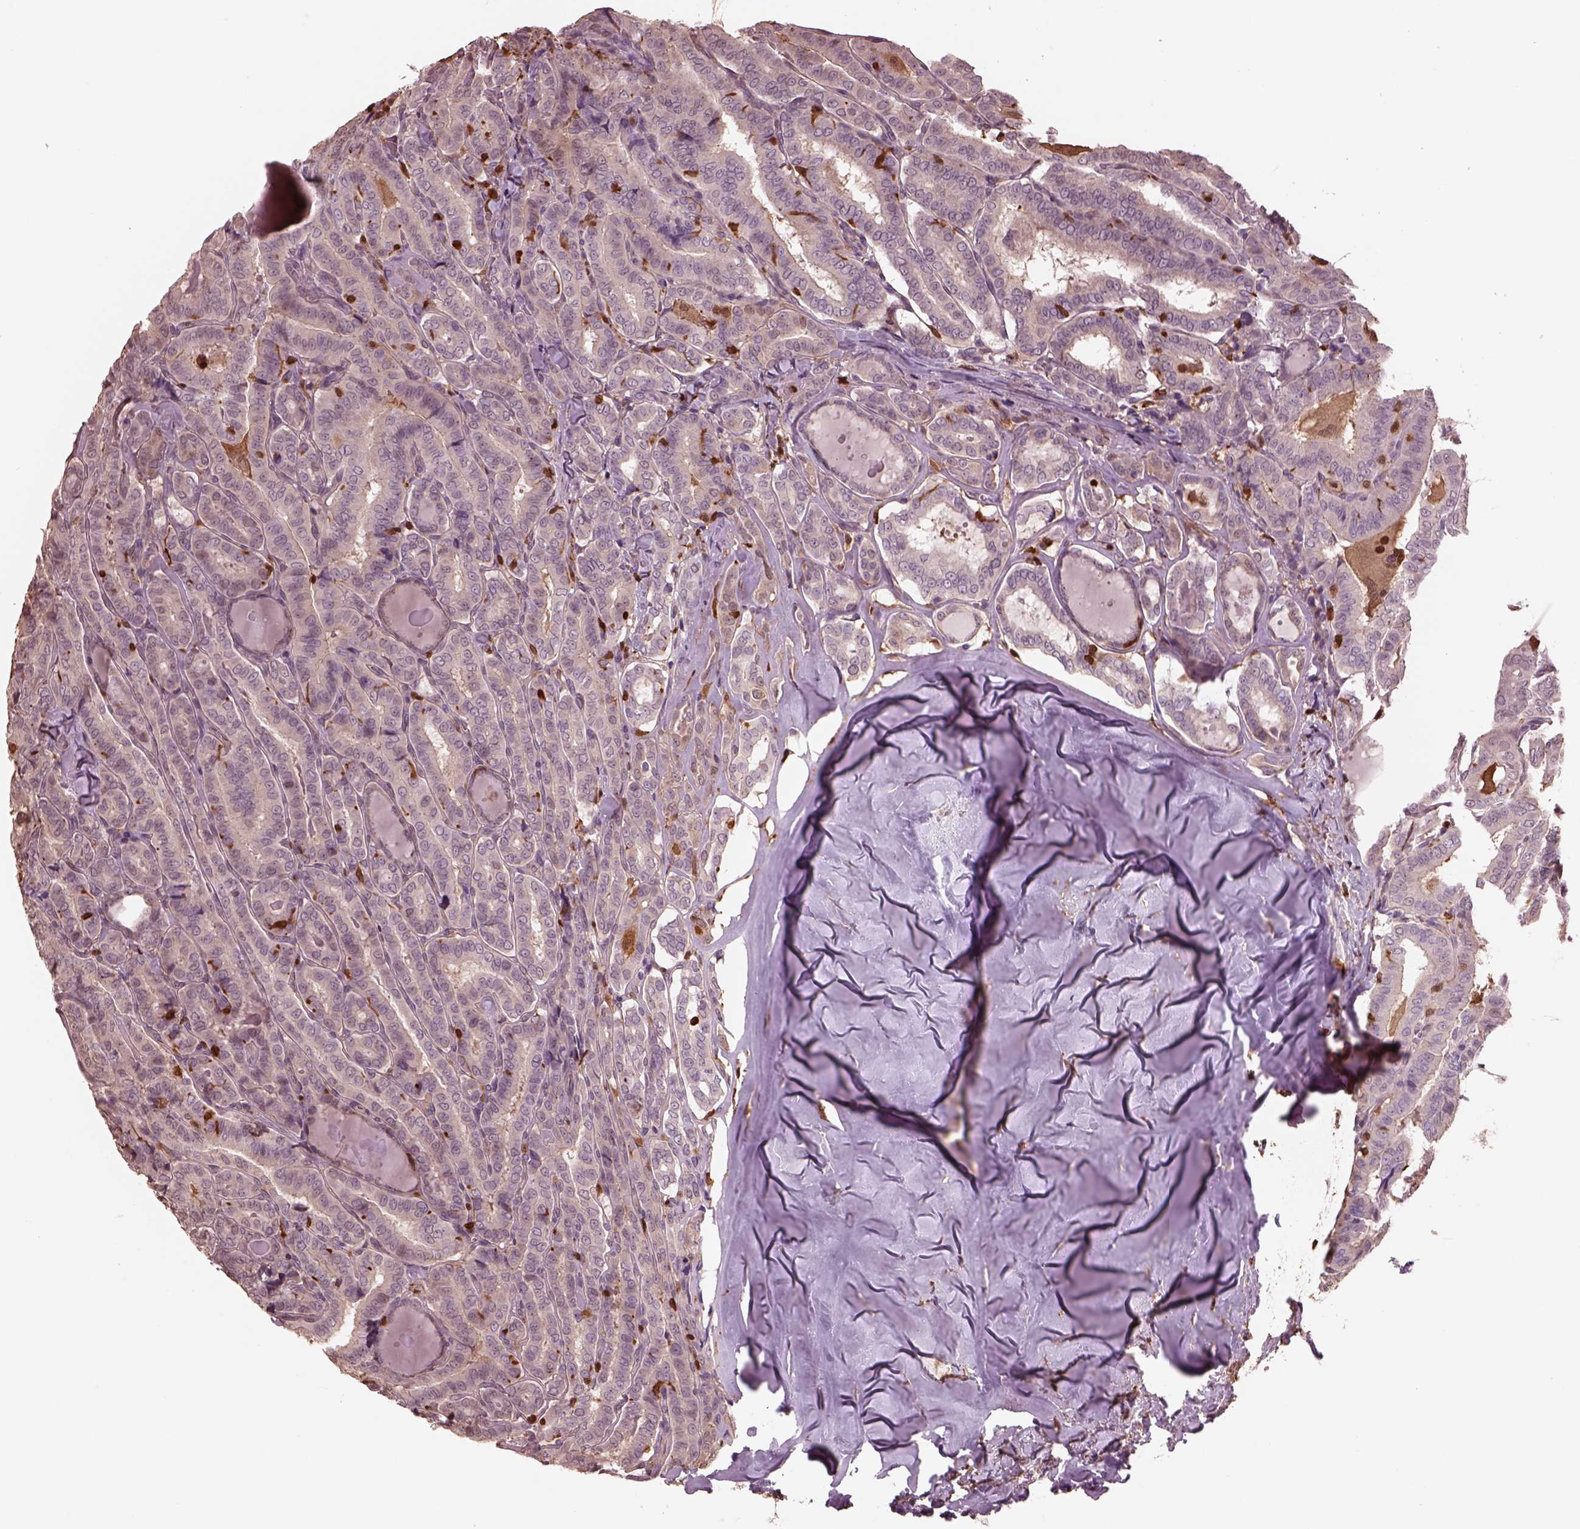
{"staining": {"intensity": "weak", "quantity": ">75%", "location": "cytoplasmic/membranous"}, "tissue": "thyroid cancer", "cell_type": "Tumor cells", "image_type": "cancer", "snomed": [{"axis": "morphology", "description": "Papillary adenocarcinoma, NOS"}, {"axis": "morphology", "description": "Papillary adenoma metastatic"}, {"axis": "topography", "description": "Thyroid gland"}], "caption": "Human papillary adenoma metastatic (thyroid) stained for a protein (brown) shows weak cytoplasmic/membranous positive positivity in about >75% of tumor cells.", "gene": "IL31RA", "patient": {"sex": "female", "age": 50}}